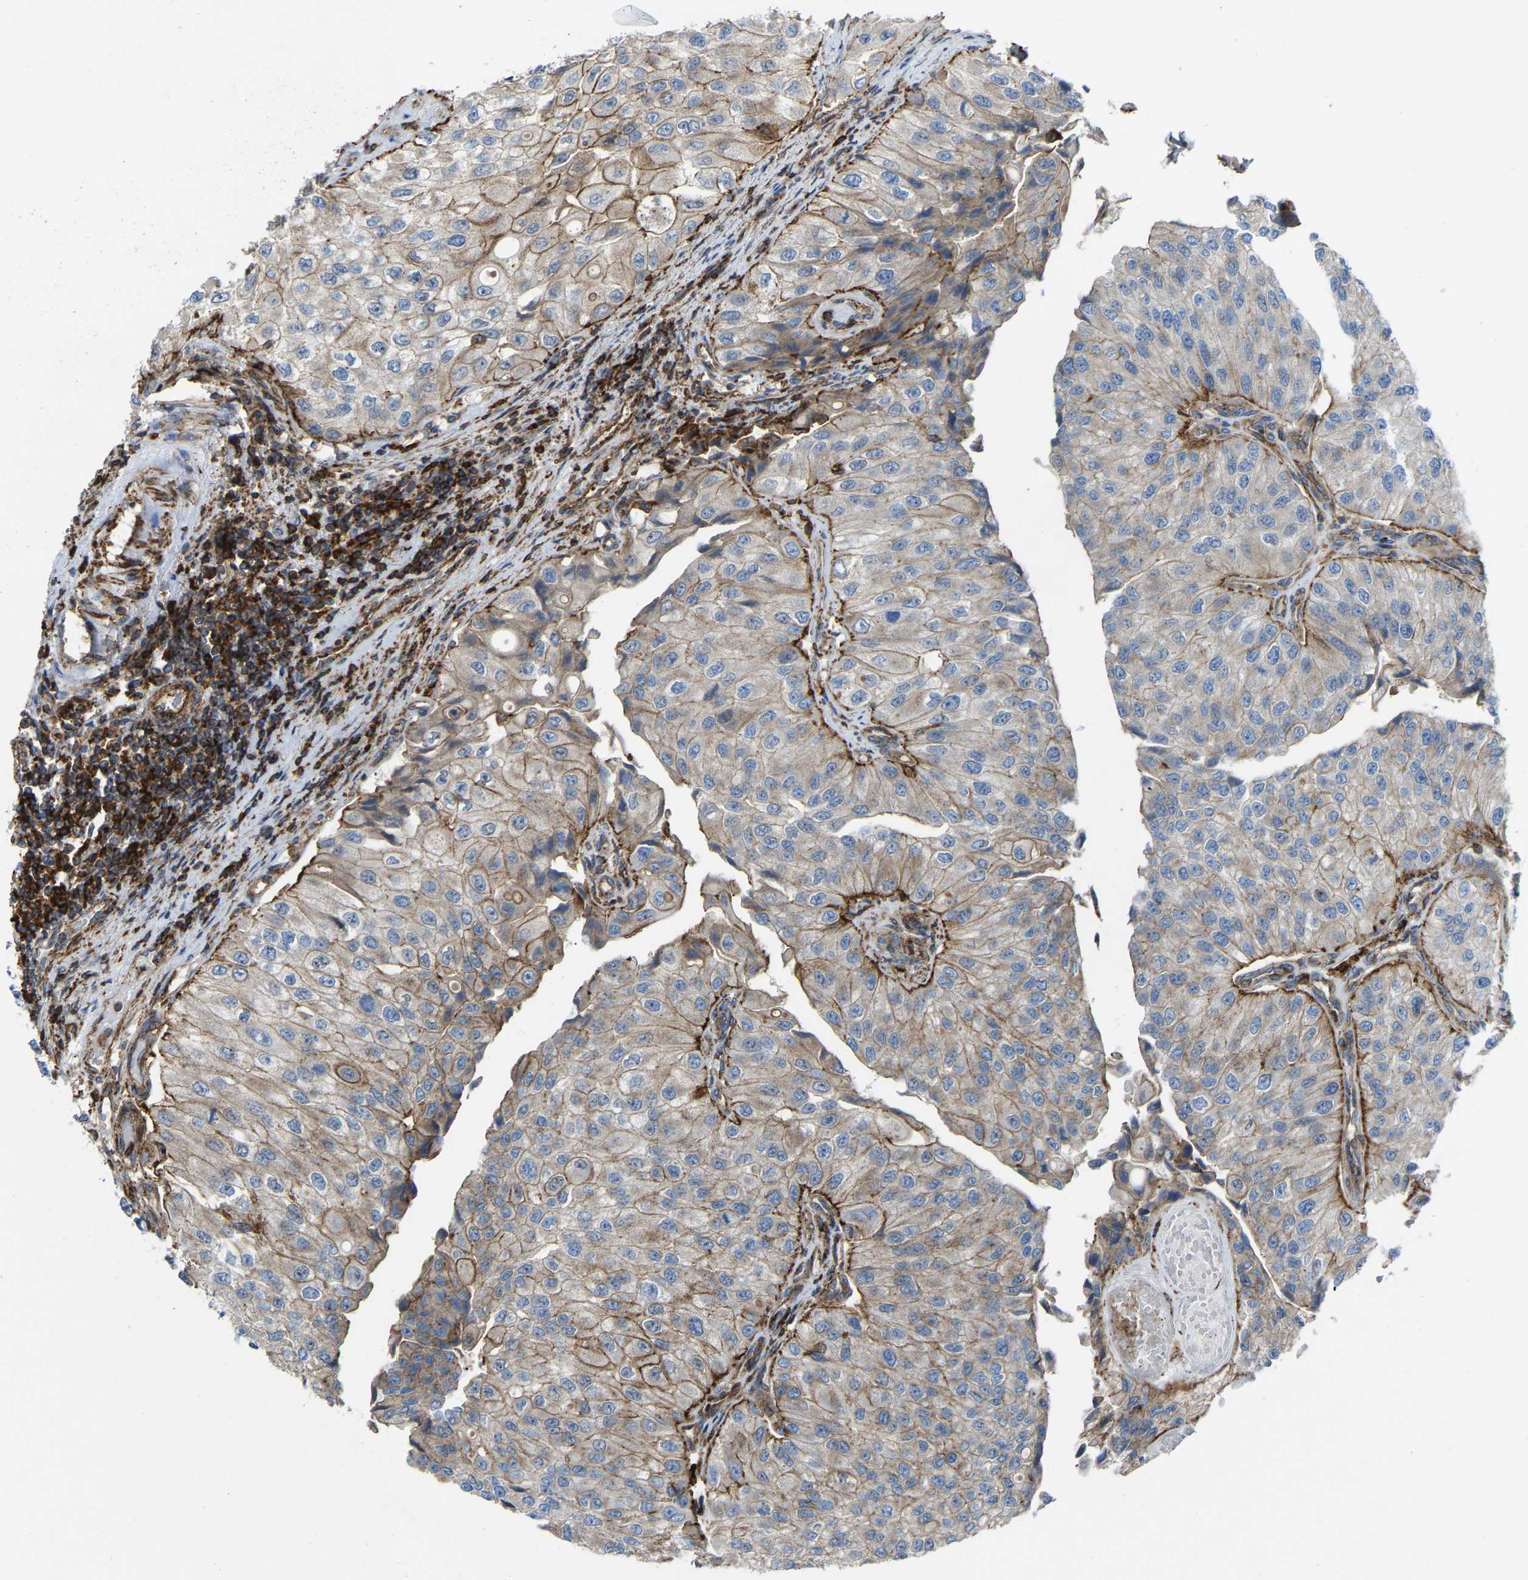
{"staining": {"intensity": "moderate", "quantity": "25%-75%", "location": "cytoplasmic/membranous"}, "tissue": "urothelial cancer", "cell_type": "Tumor cells", "image_type": "cancer", "snomed": [{"axis": "morphology", "description": "Urothelial carcinoma, High grade"}, {"axis": "topography", "description": "Kidney"}, {"axis": "topography", "description": "Urinary bladder"}], "caption": "There is medium levels of moderate cytoplasmic/membranous expression in tumor cells of urothelial cancer, as demonstrated by immunohistochemical staining (brown color).", "gene": "AGPAT2", "patient": {"sex": "male", "age": 77}}